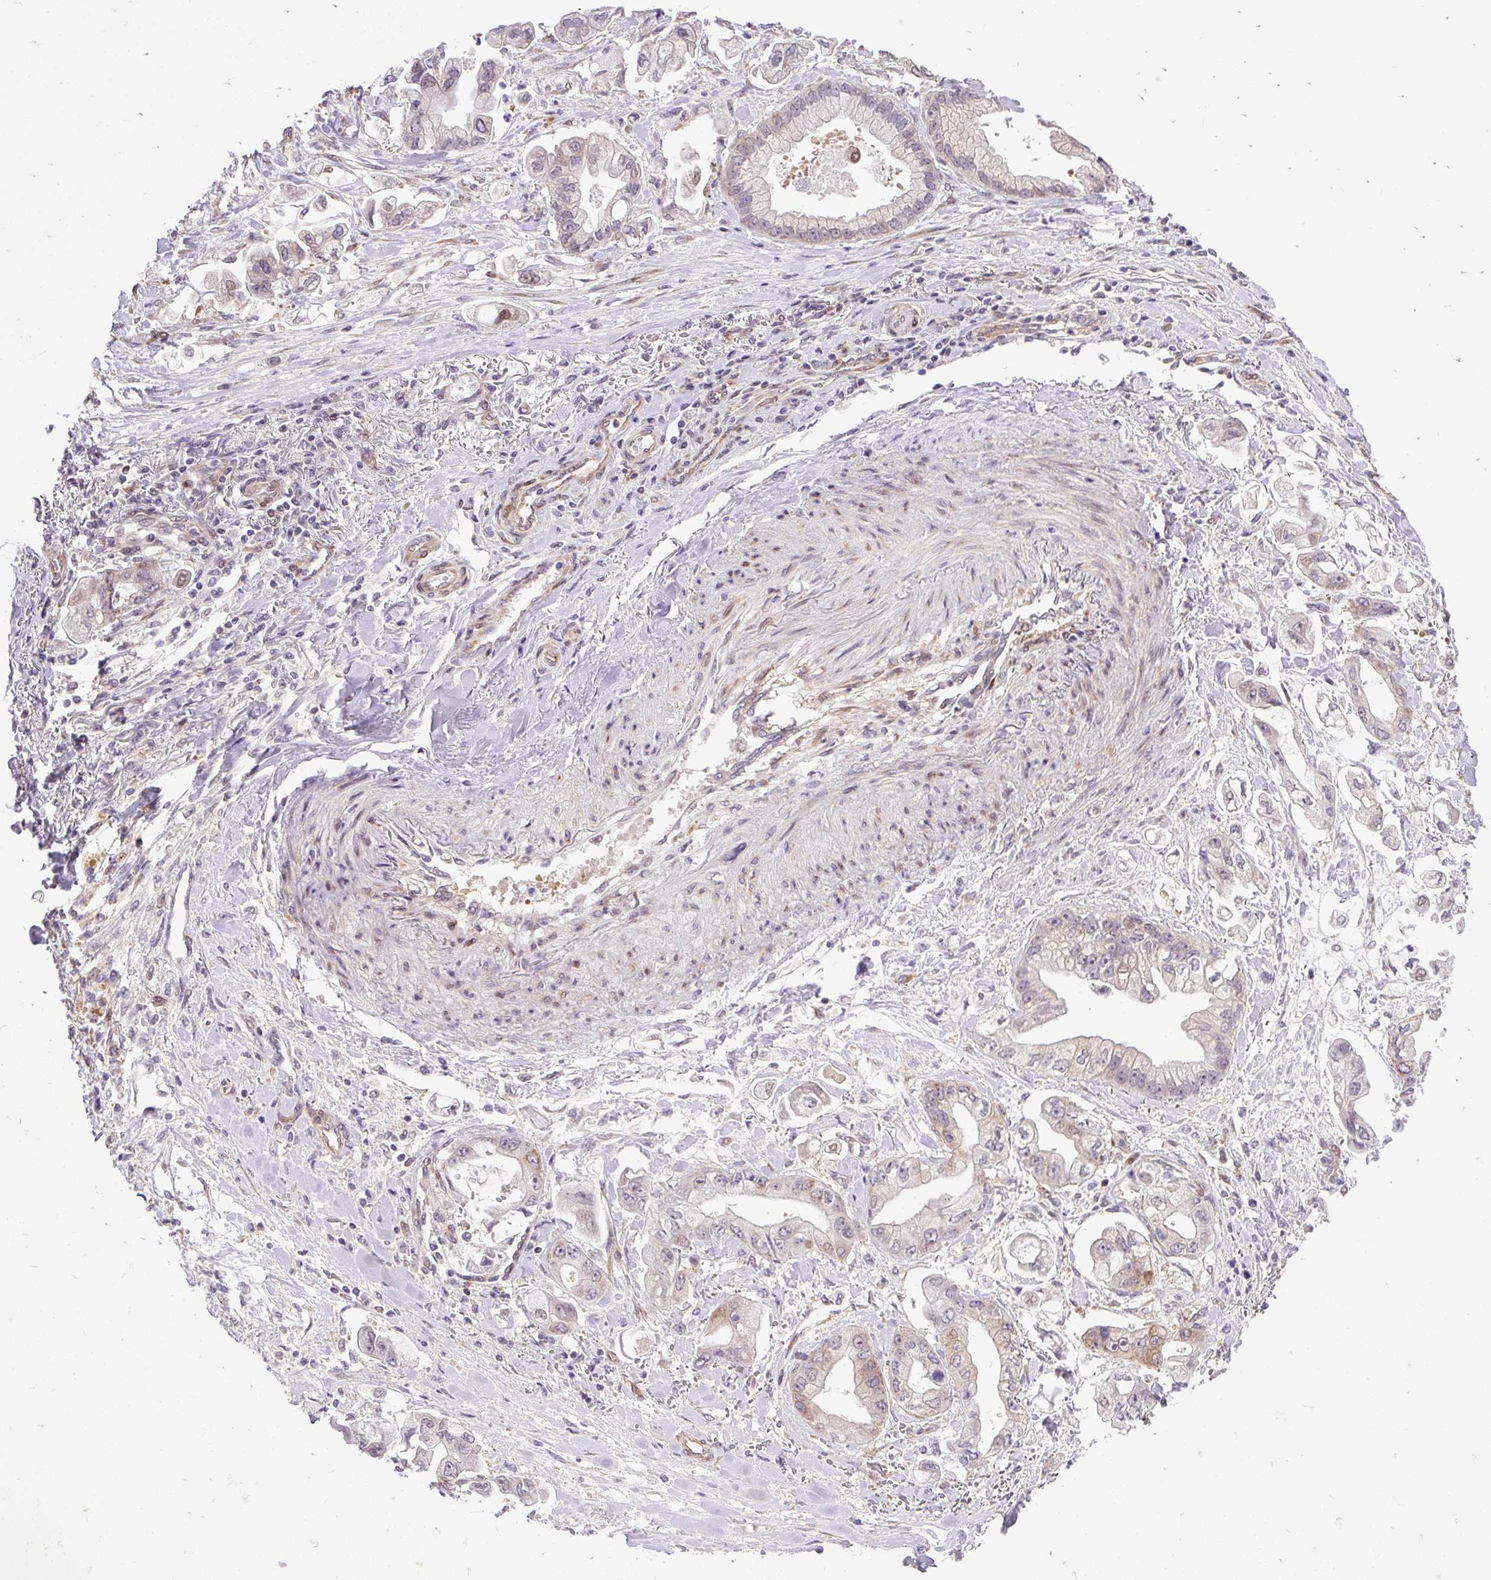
{"staining": {"intensity": "negative", "quantity": "none", "location": "none"}, "tissue": "stomach cancer", "cell_type": "Tumor cells", "image_type": "cancer", "snomed": [{"axis": "morphology", "description": "Adenocarcinoma, NOS"}, {"axis": "topography", "description": "Stomach"}], "caption": "Stomach adenocarcinoma was stained to show a protein in brown. There is no significant expression in tumor cells. Brightfield microscopy of immunohistochemistry (IHC) stained with DAB (brown) and hematoxylin (blue), captured at high magnification.", "gene": "TRIM17", "patient": {"sex": "male", "age": 62}}